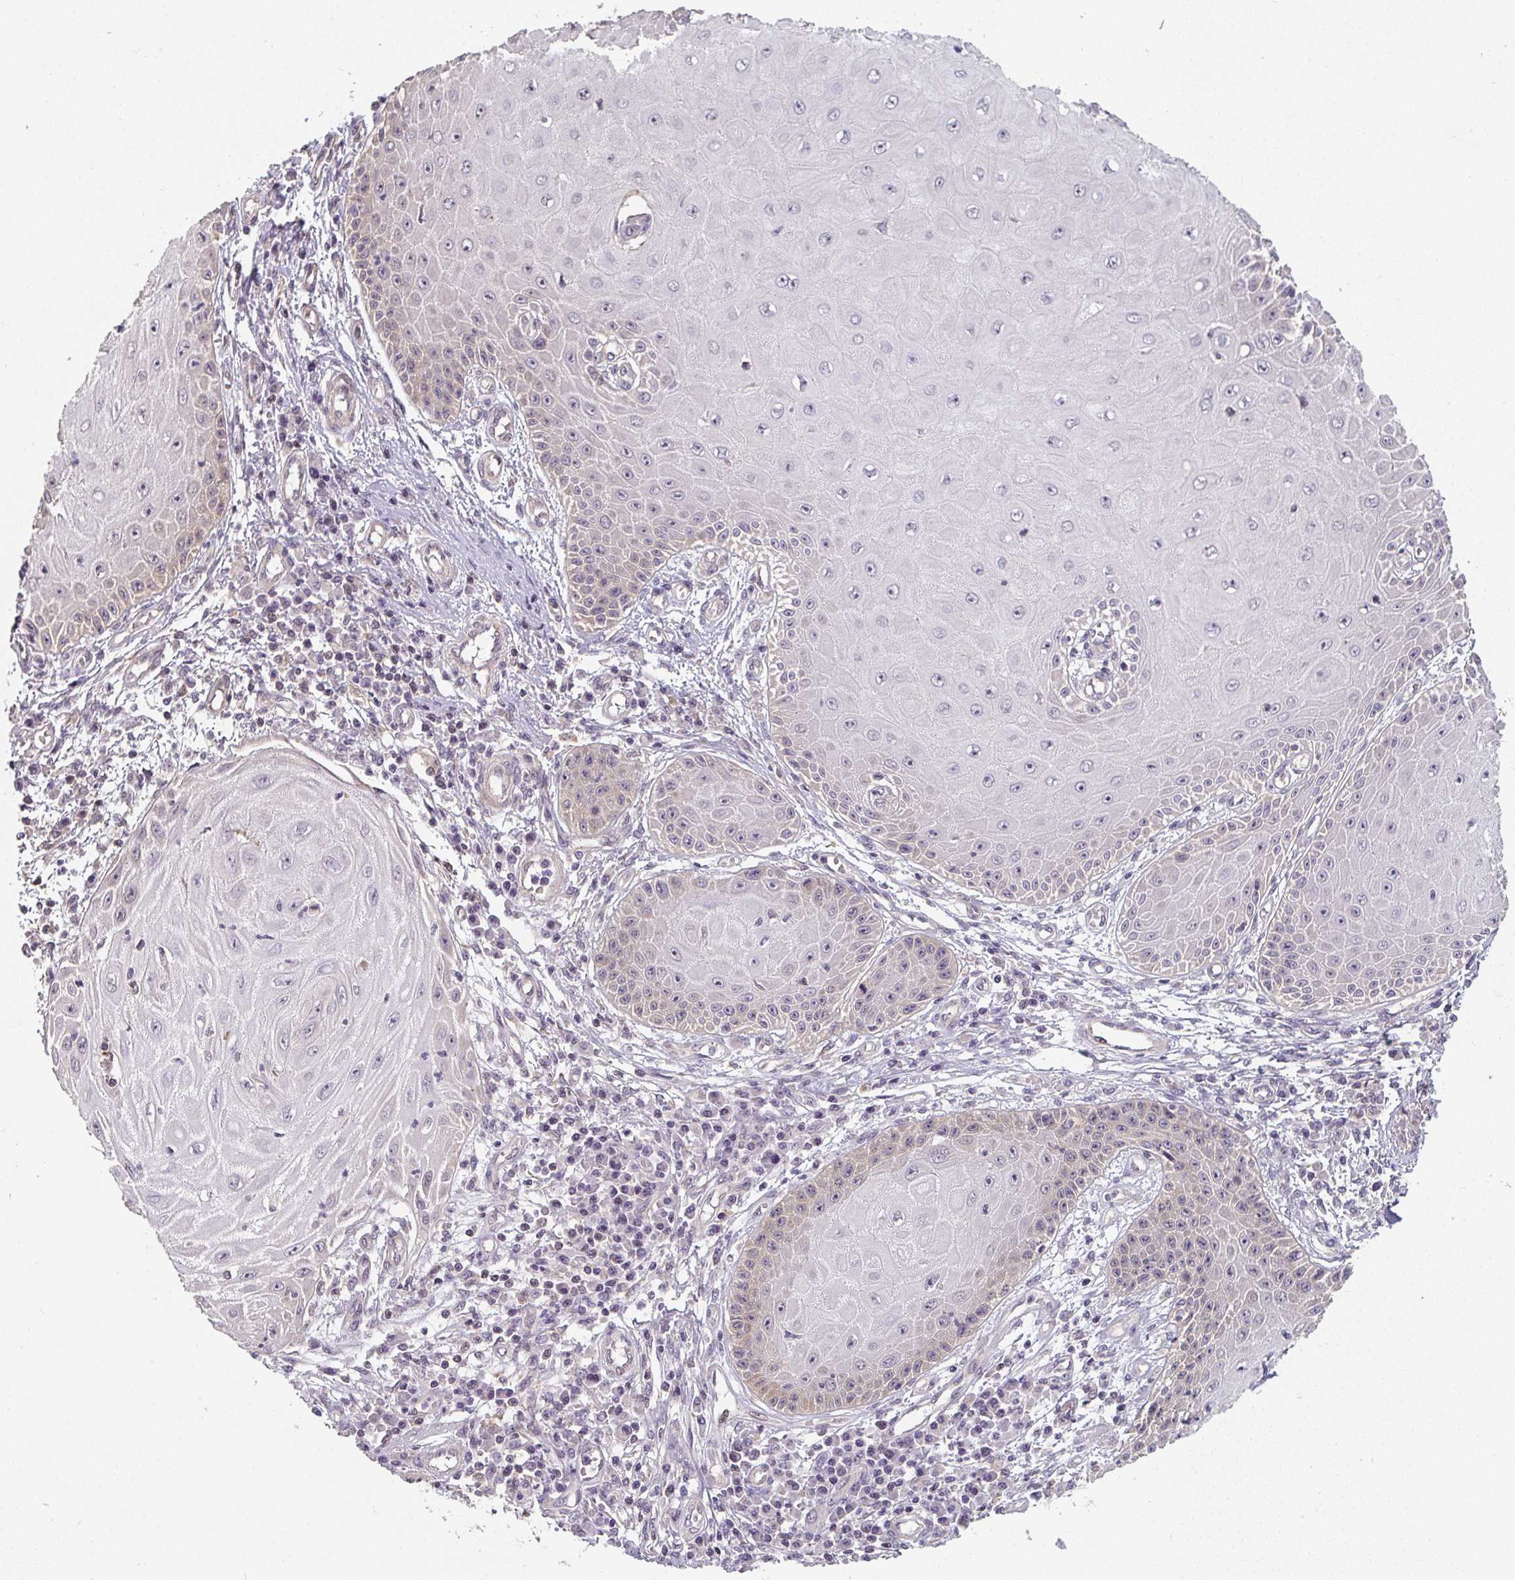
{"staining": {"intensity": "weak", "quantity": "<25%", "location": "cytoplasmic/membranous,nuclear"}, "tissue": "skin cancer", "cell_type": "Tumor cells", "image_type": "cancer", "snomed": [{"axis": "morphology", "description": "Squamous cell carcinoma, NOS"}, {"axis": "topography", "description": "Skin"}, {"axis": "topography", "description": "Vulva"}], "caption": "Tumor cells are negative for protein expression in human skin cancer (squamous cell carcinoma).", "gene": "RANGRF", "patient": {"sex": "female", "age": 44}}